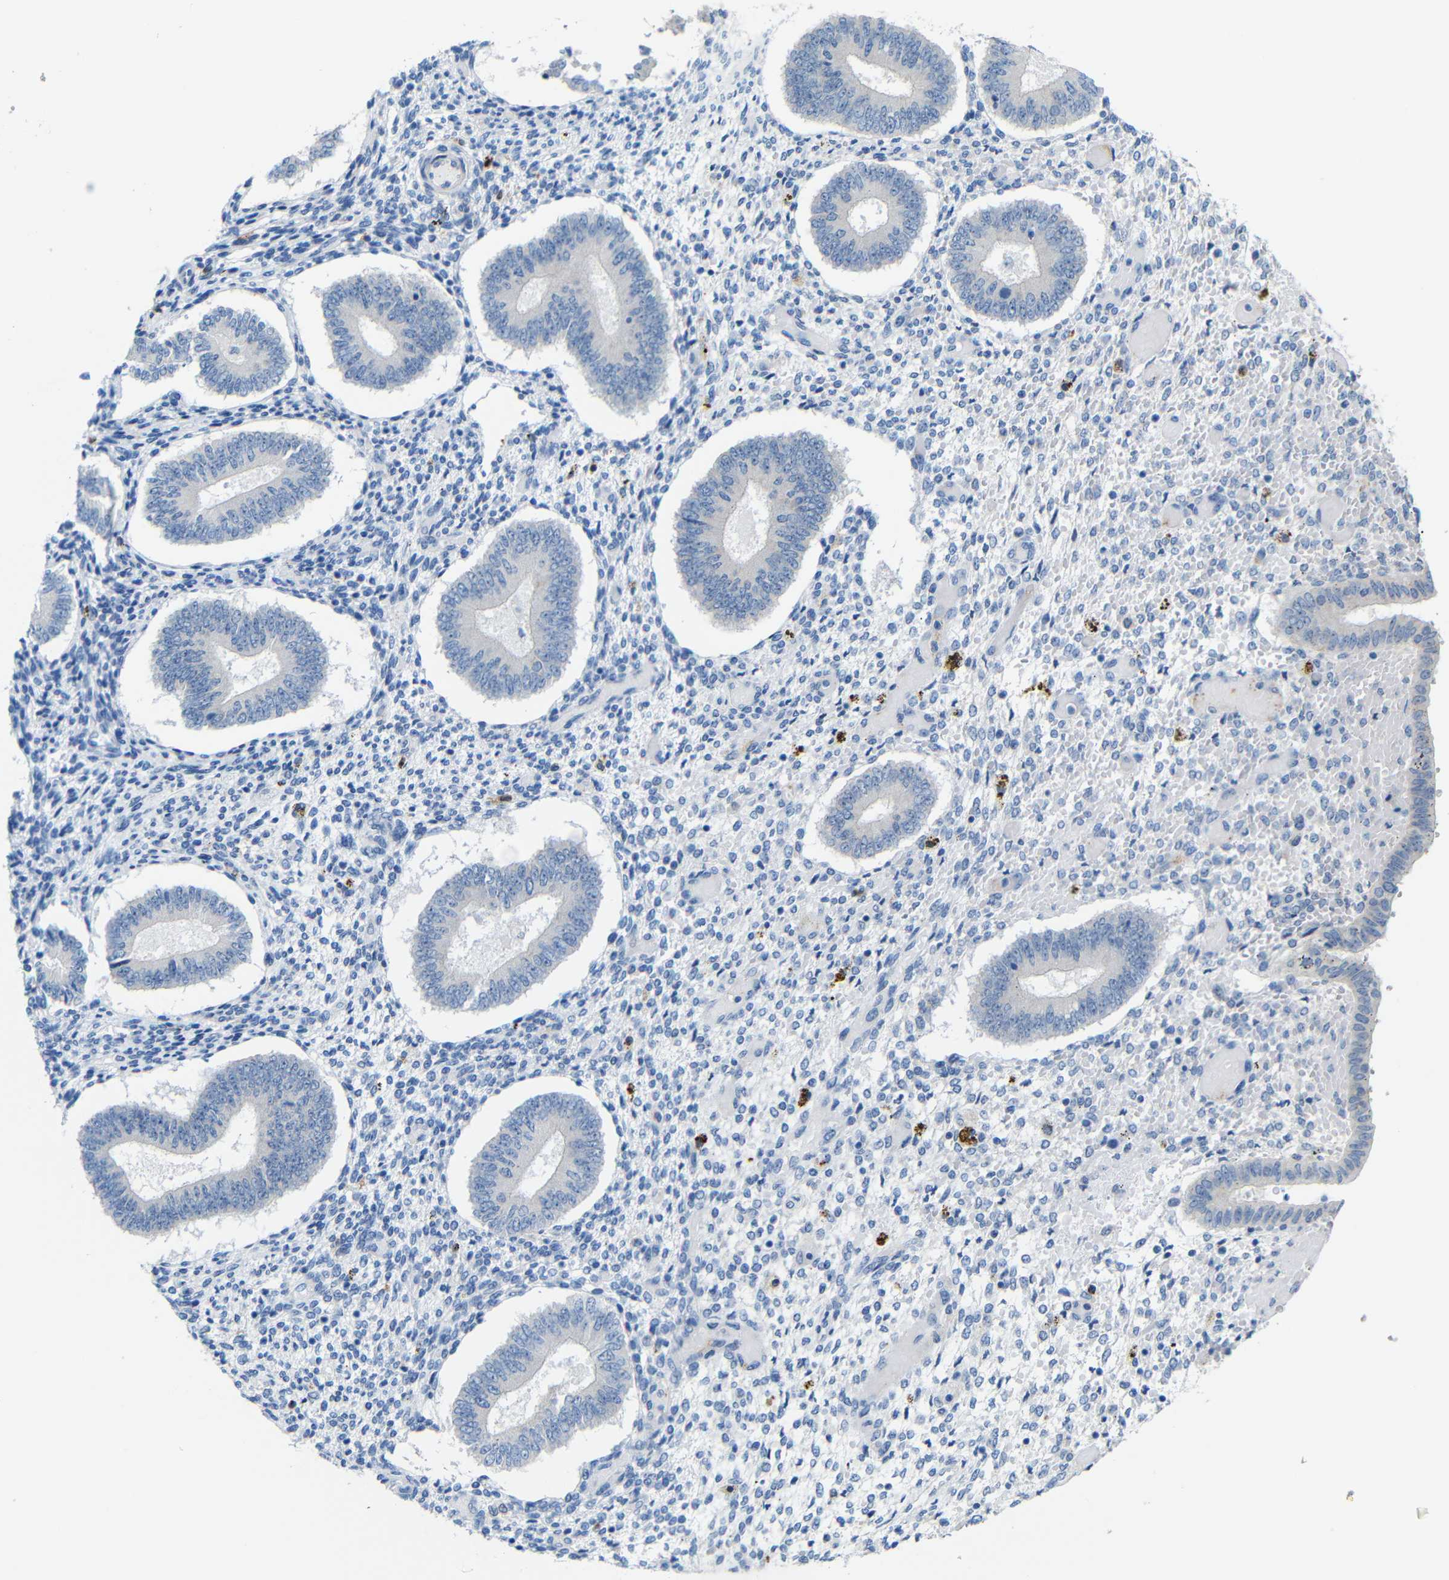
{"staining": {"intensity": "negative", "quantity": "none", "location": "none"}, "tissue": "endometrium", "cell_type": "Cells in endometrial stroma", "image_type": "normal", "snomed": [{"axis": "morphology", "description": "Normal tissue, NOS"}, {"axis": "topography", "description": "Endometrium"}], "caption": "A micrograph of human endometrium is negative for staining in cells in endometrial stroma. (DAB (3,3'-diaminobenzidine) IHC, high magnification).", "gene": "C1orf210", "patient": {"sex": "female", "age": 42}}